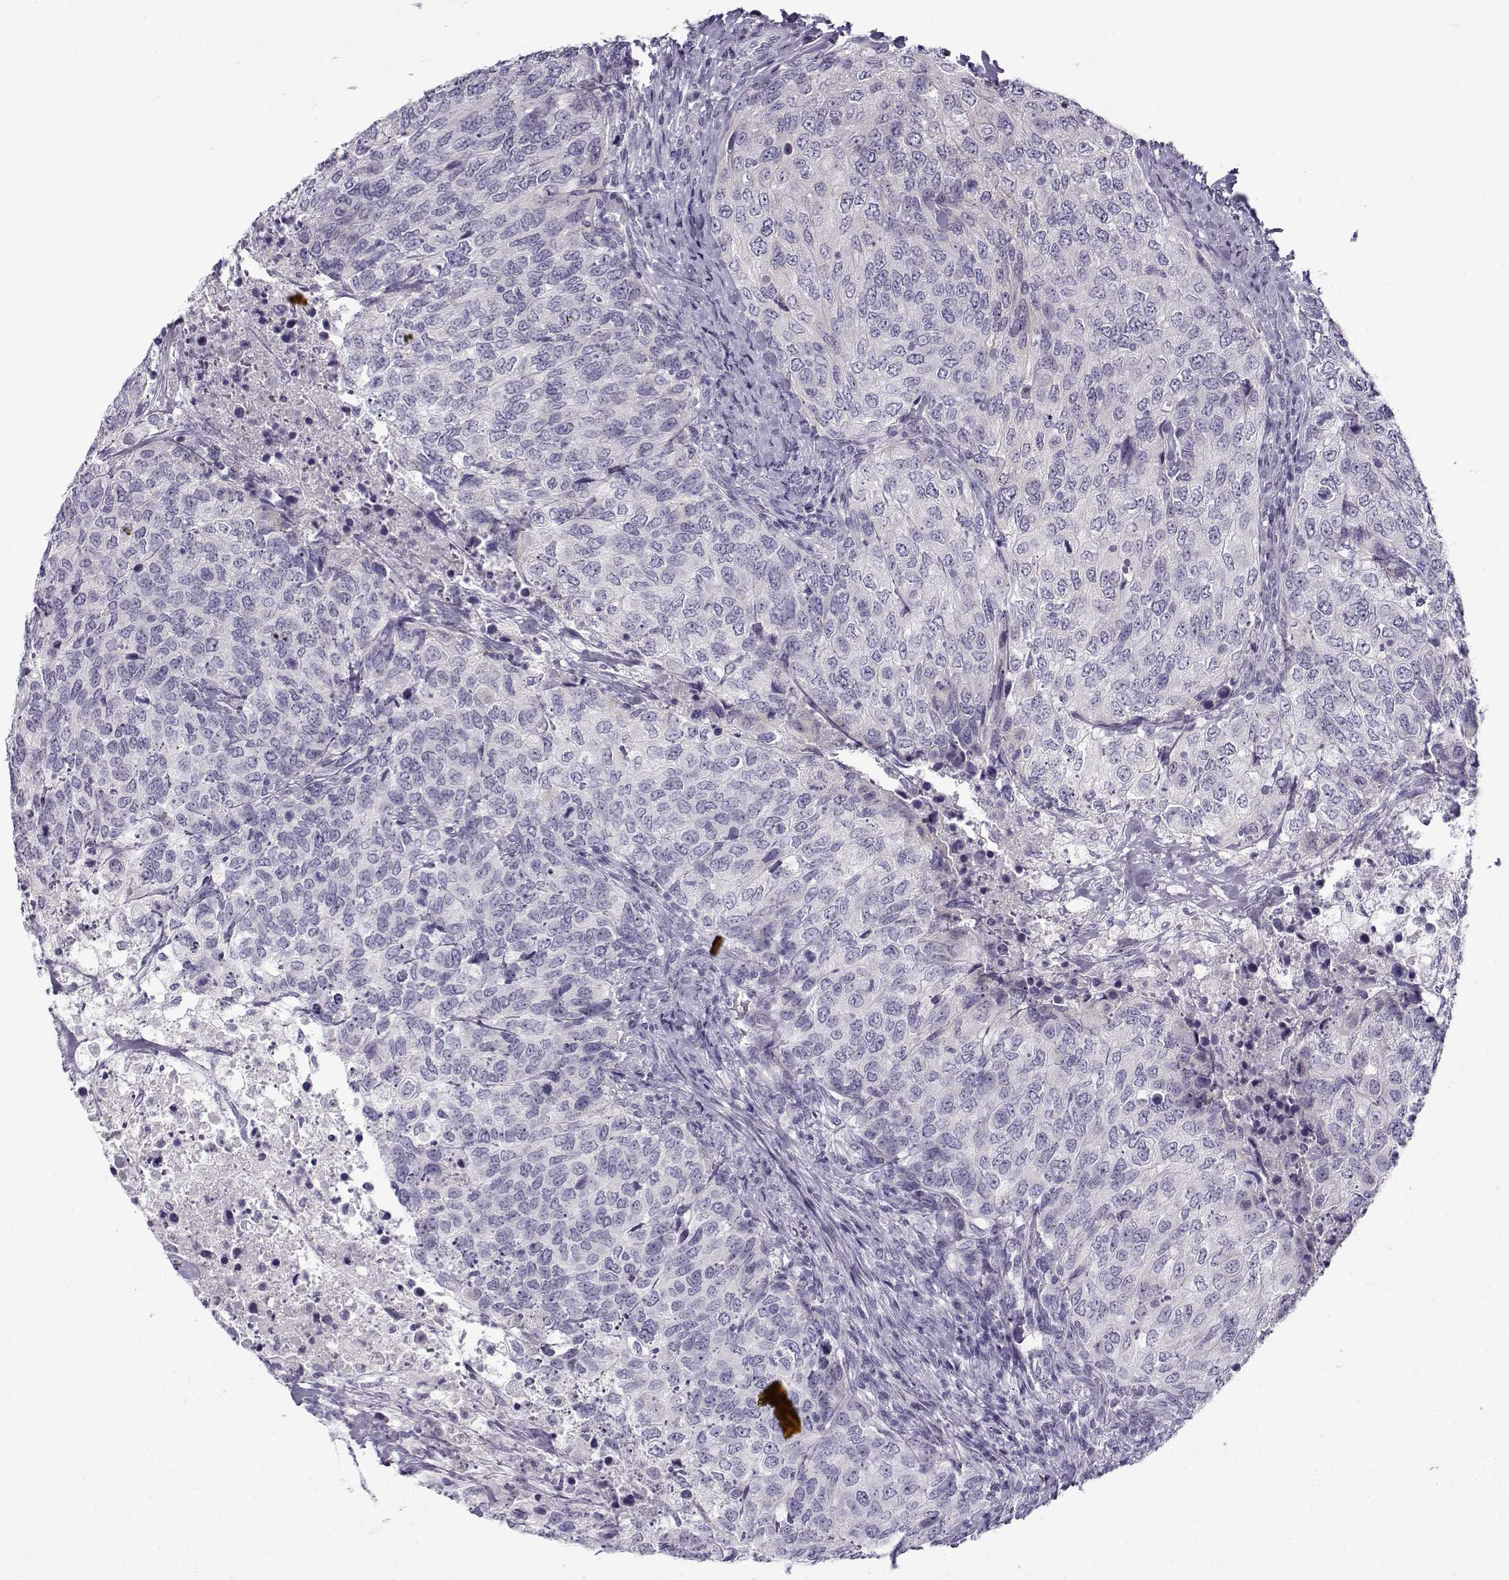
{"staining": {"intensity": "negative", "quantity": "none", "location": "none"}, "tissue": "urothelial cancer", "cell_type": "Tumor cells", "image_type": "cancer", "snomed": [{"axis": "morphology", "description": "Urothelial carcinoma, High grade"}, {"axis": "topography", "description": "Urinary bladder"}], "caption": "Photomicrograph shows no significant protein positivity in tumor cells of urothelial cancer.", "gene": "GTSF1L", "patient": {"sex": "female", "age": 78}}